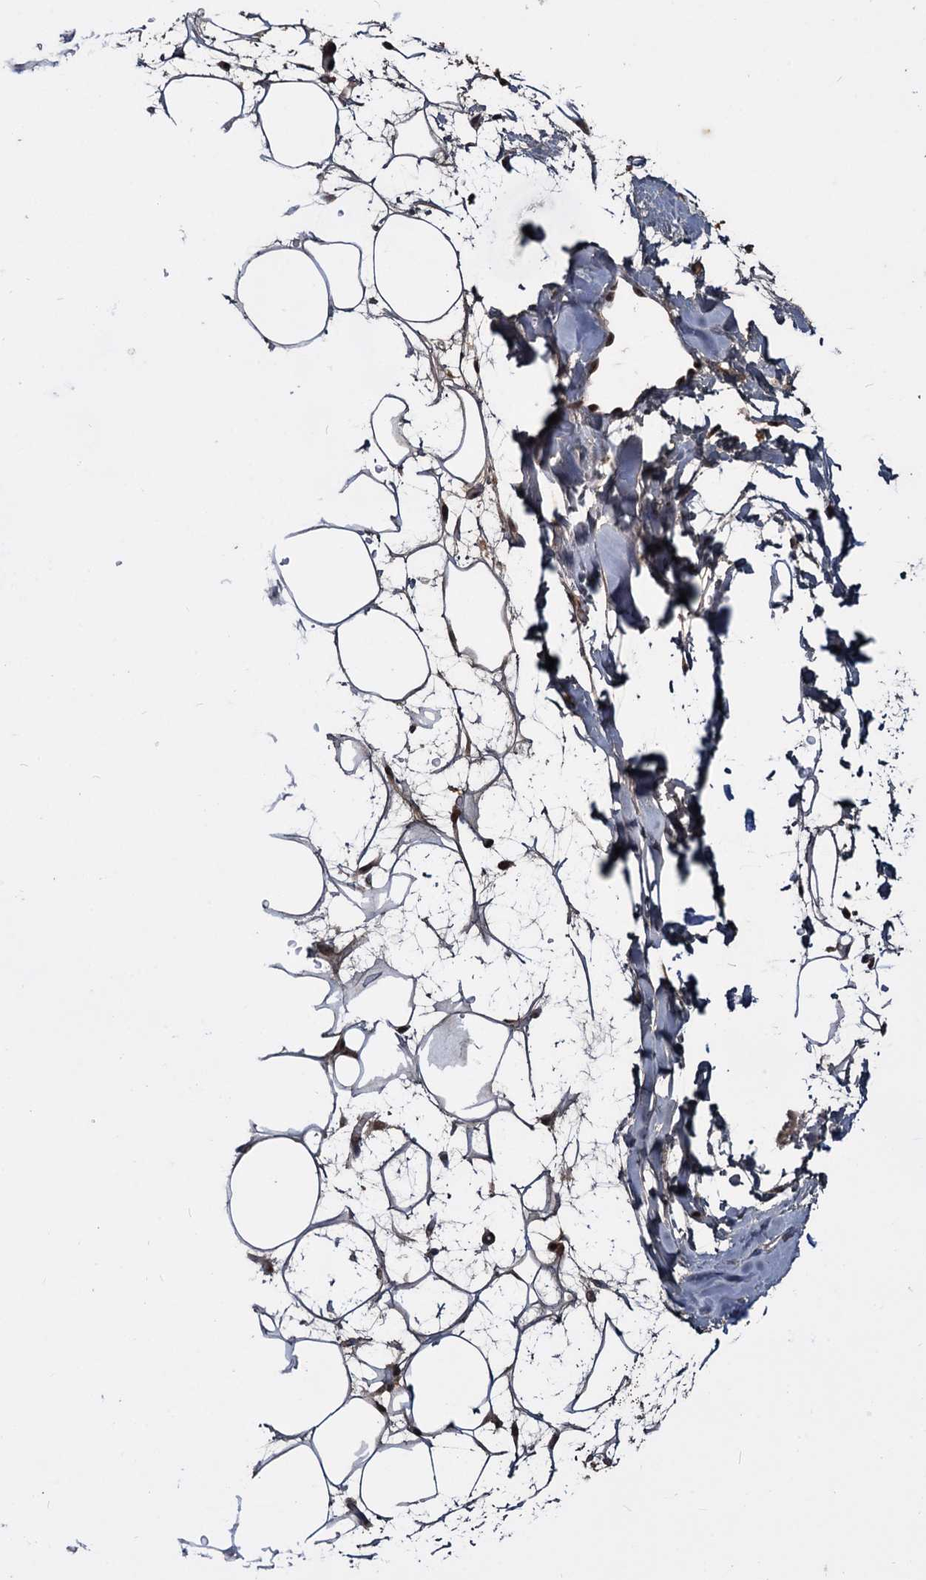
{"staining": {"intensity": "weak", "quantity": "<25%", "location": "nuclear"}, "tissue": "adipose tissue", "cell_type": "Adipocytes", "image_type": "normal", "snomed": [{"axis": "morphology", "description": "Normal tissue, NOS"}, {"axis": "topography", "description": "Breast"}], "caption": "Immunohistochemical staining of unremarkable adipose tissue demonstrates no significant expression in adipocytes.", "gene": "FAM216B", "patient": {"sex": "female", "age": 26}}